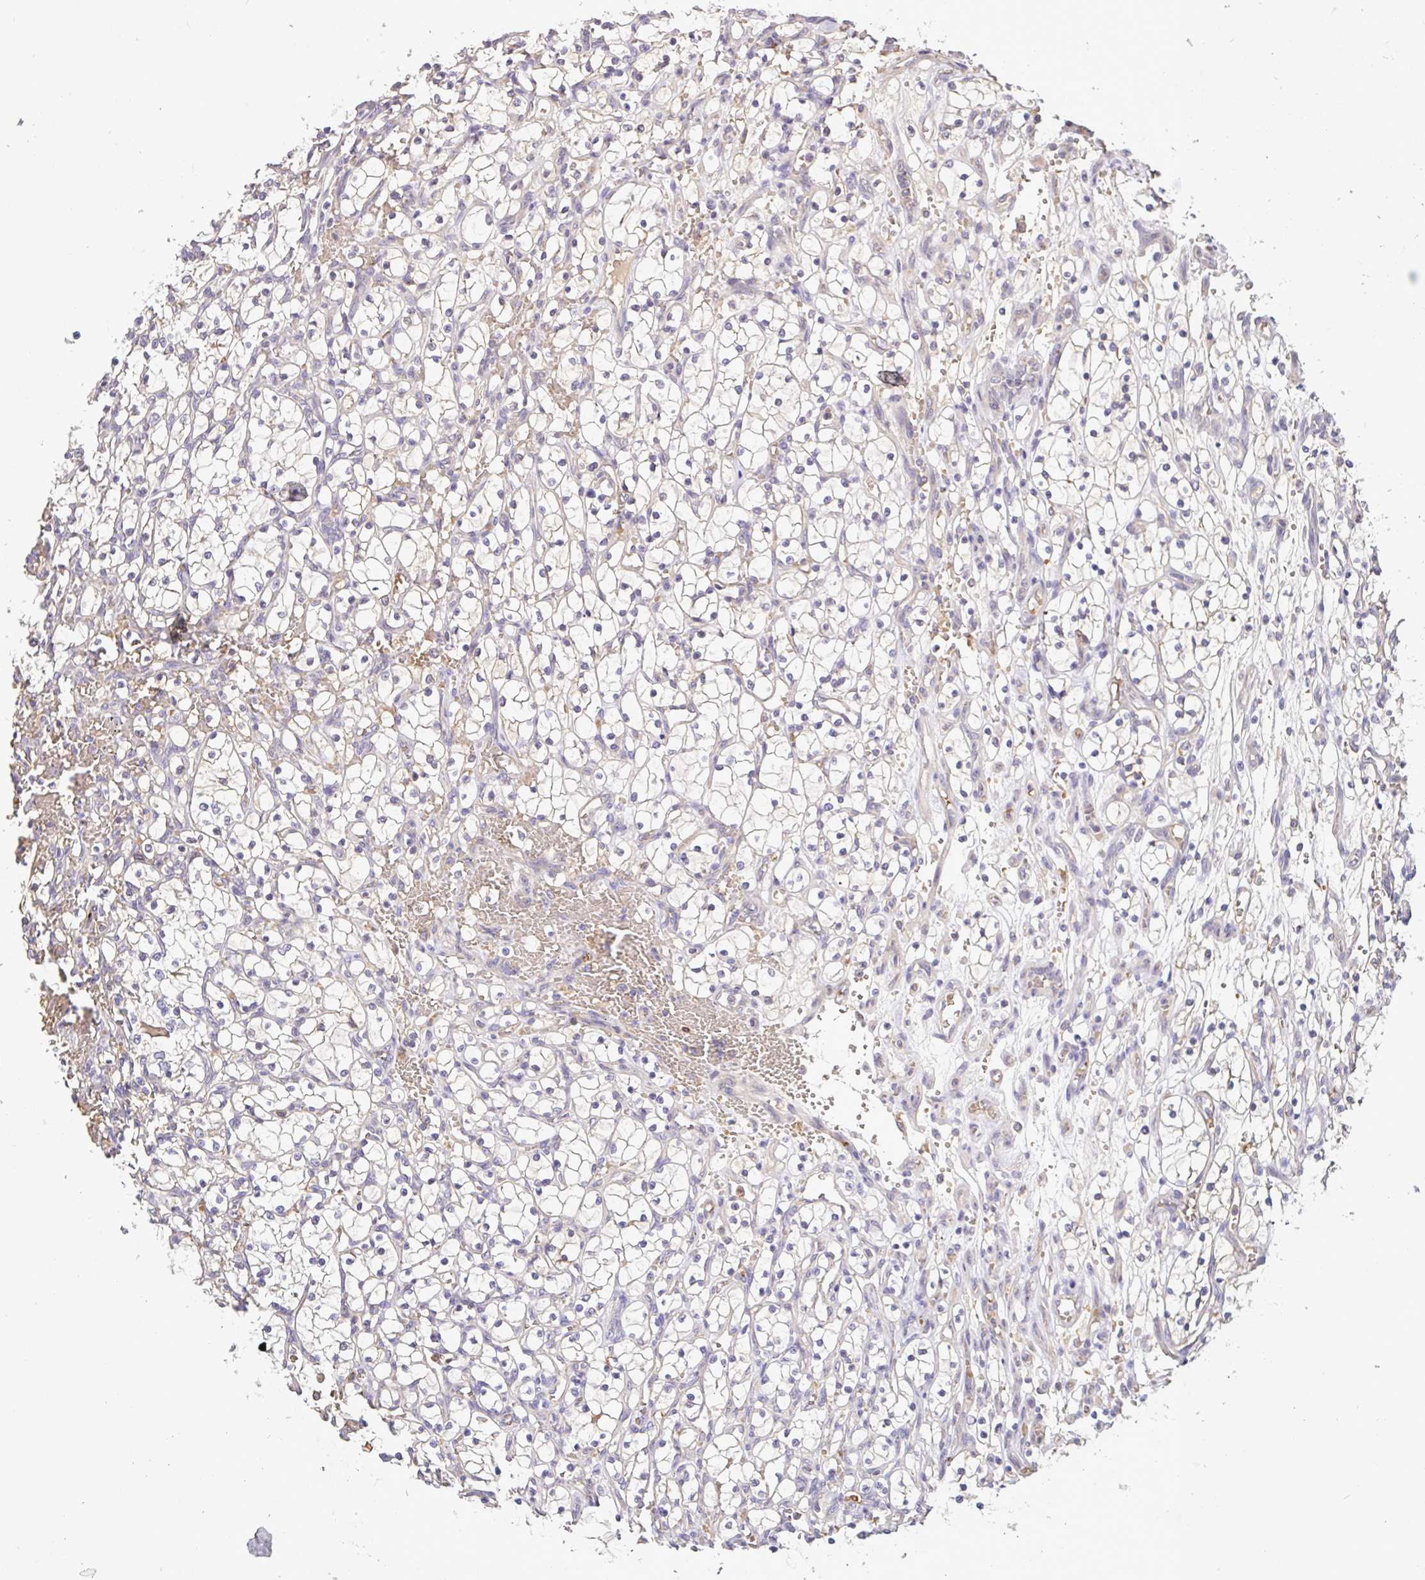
{"staining": {"intensity": "negative", "quantity": "none", "location": "none"}, "tissue": "renal cancer", "cell_type": "Tumor cells", "image_type": "cancer", "snomed": [{"axis": "morphology", "description": "Adenocarcinoma, NOS"}, {"axis": "topography", "description": "Kidney"}], "caption": "IHC of human renal adenocarcinoma demonstrates no staining in tumor cells. The staining is performed using DAB brown chromogen with nuclei counter-stained in using hematoxylin.", "gene": "C1QTNF9B", "patient": {"sex": "female", "age": 69}}